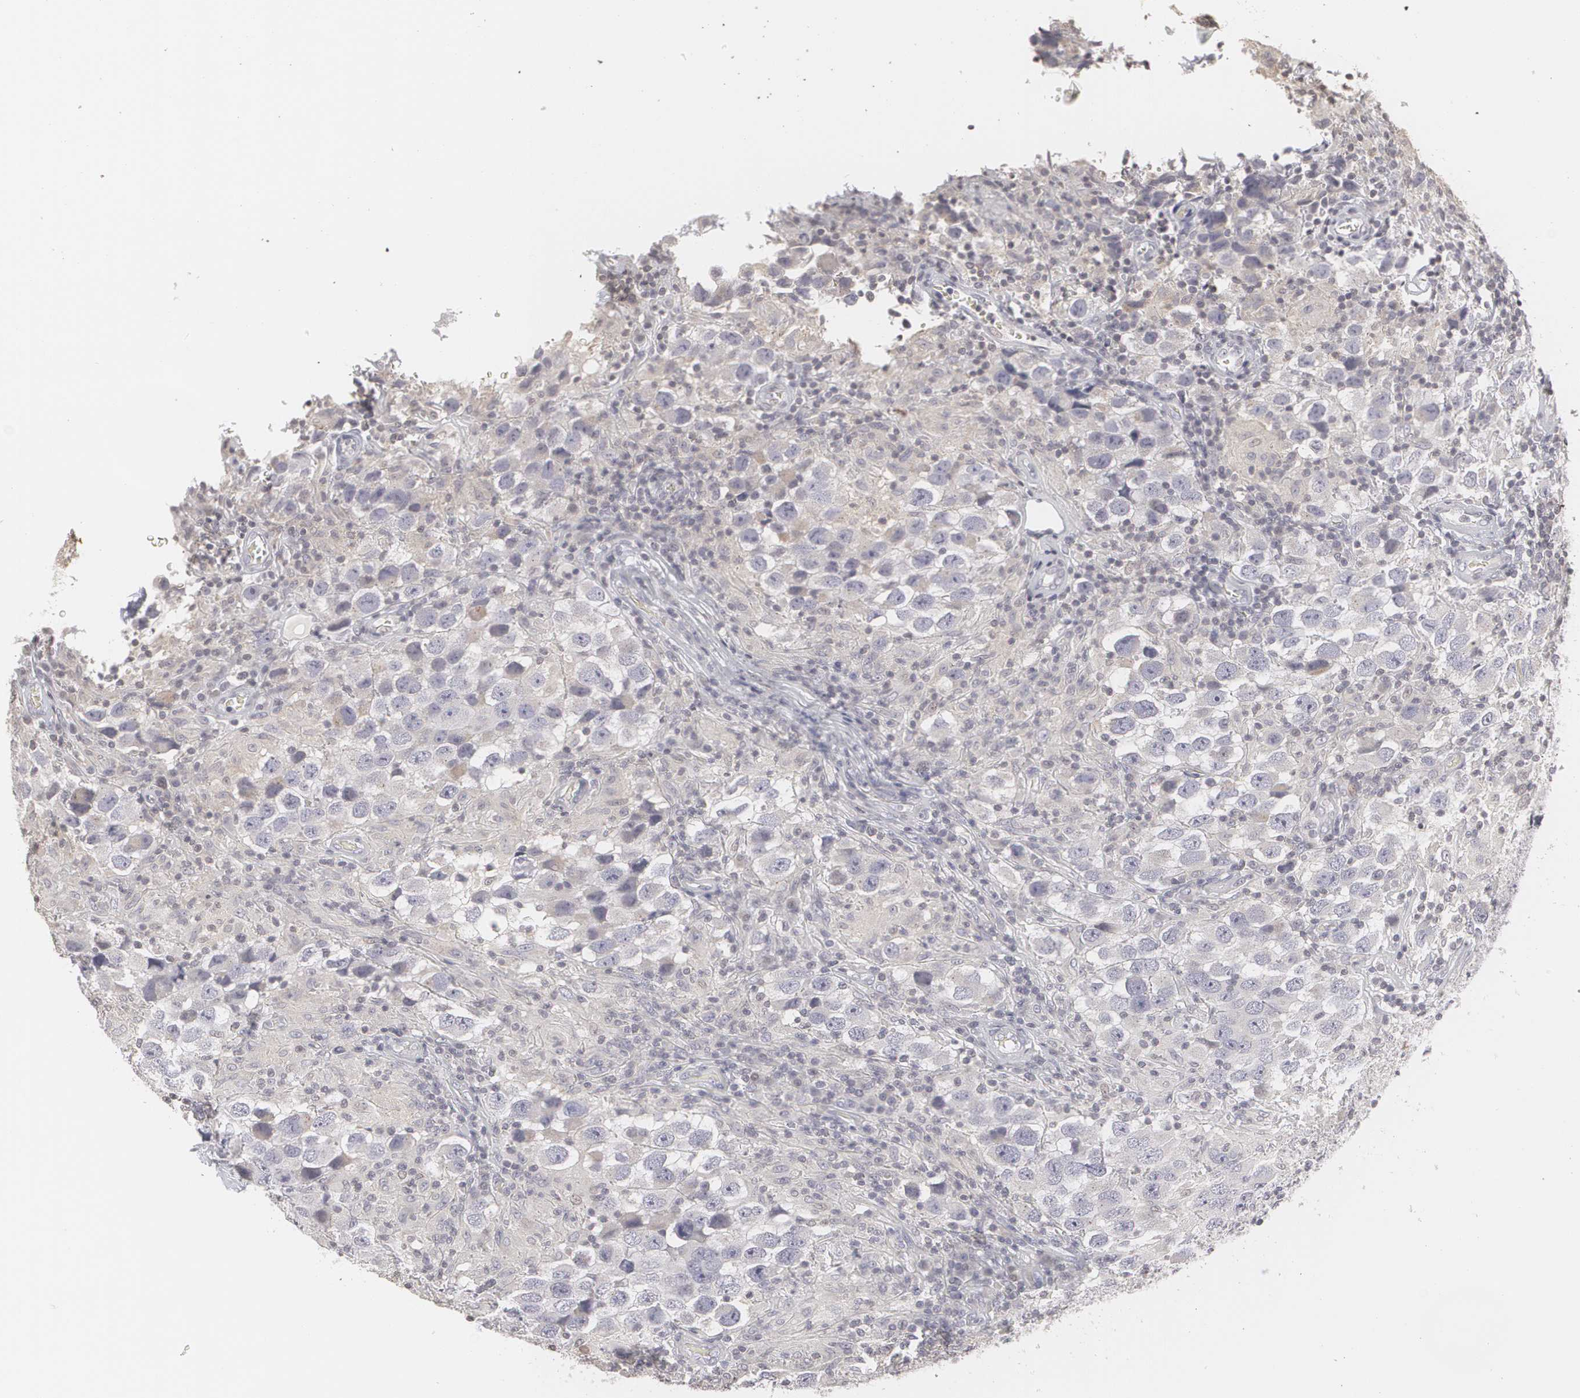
{"staining": {"intensity": "negative", "quantity": "none", "location": "none"}, "tissue": "testis cancer", "cell_type": "Tumor cells", "image_type": "cancer", "snomed": [{"axis": "morphology", "description": "Carcinoma, Embryonal, NOS"}, {"axis": "topography", "description": "Testis"}], "caption": "IHC of testis cancer demonstrates no positivity in tumor cells.", "gene": "CLDN2", "patient": {"sex": "male", "age": 21}}